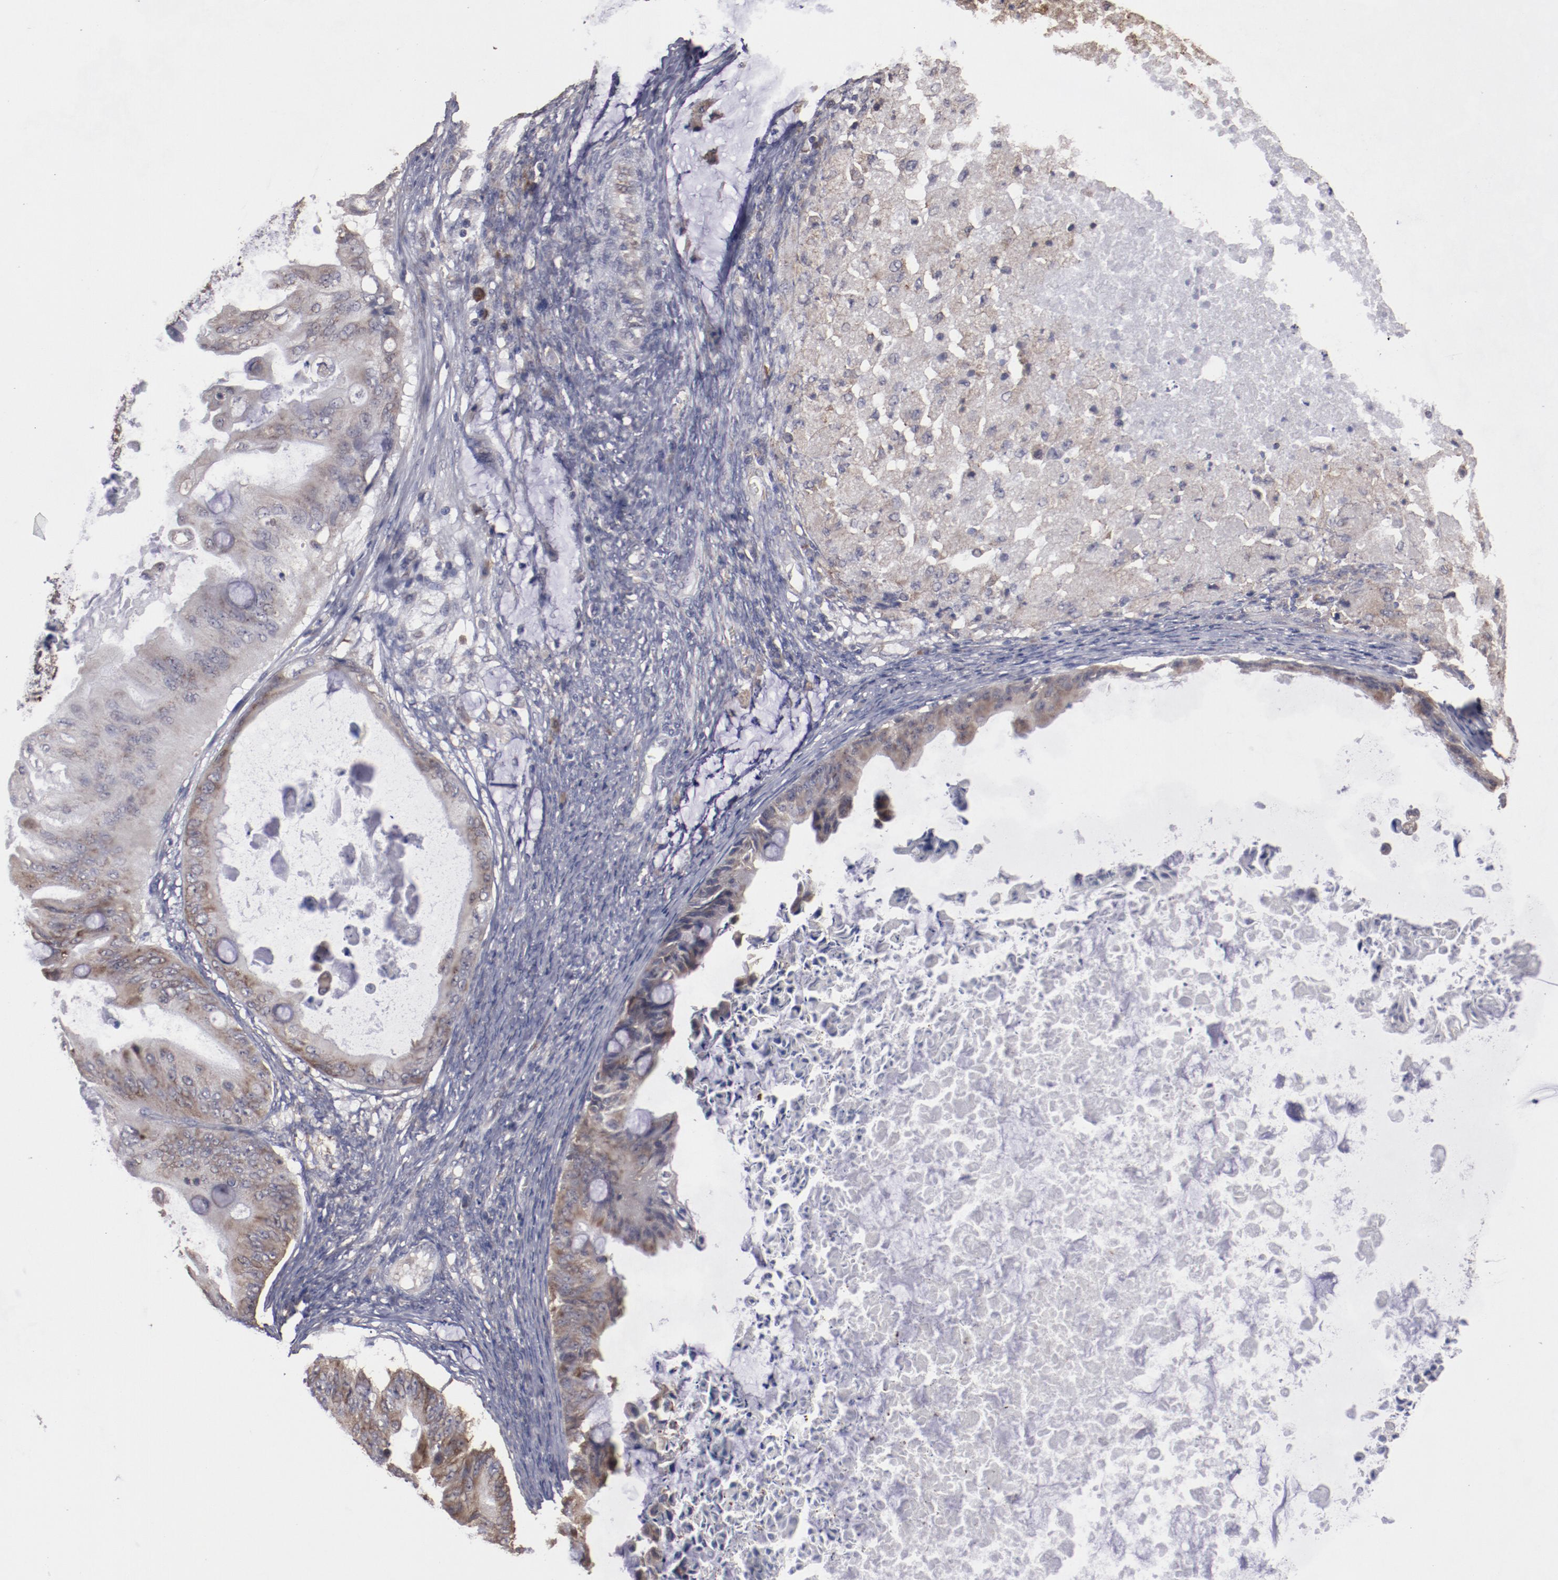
{"staining": {"intensity": "moderate", "quantity": ">75%", "location": "cytoplasmic/membranous"}, "tissue": "ovarian cancer", "cell_type": "Tumor cells", "image_type": "cancer", "snomed": [{"axis": "morphology", "description": "Cystadenocarcinoma, mucinous, NOS"}, {"axis": "topography", "description": "Ovary"}], "caption": "Immunohistochemical staining of human ovarian cancer reveals medium levels of moderate cytoplasmic/membranous protein positivity in about >75% of tumor cells.", "gene": "RPS4Y1", "patient": {"sex": "female", "age": 37}}